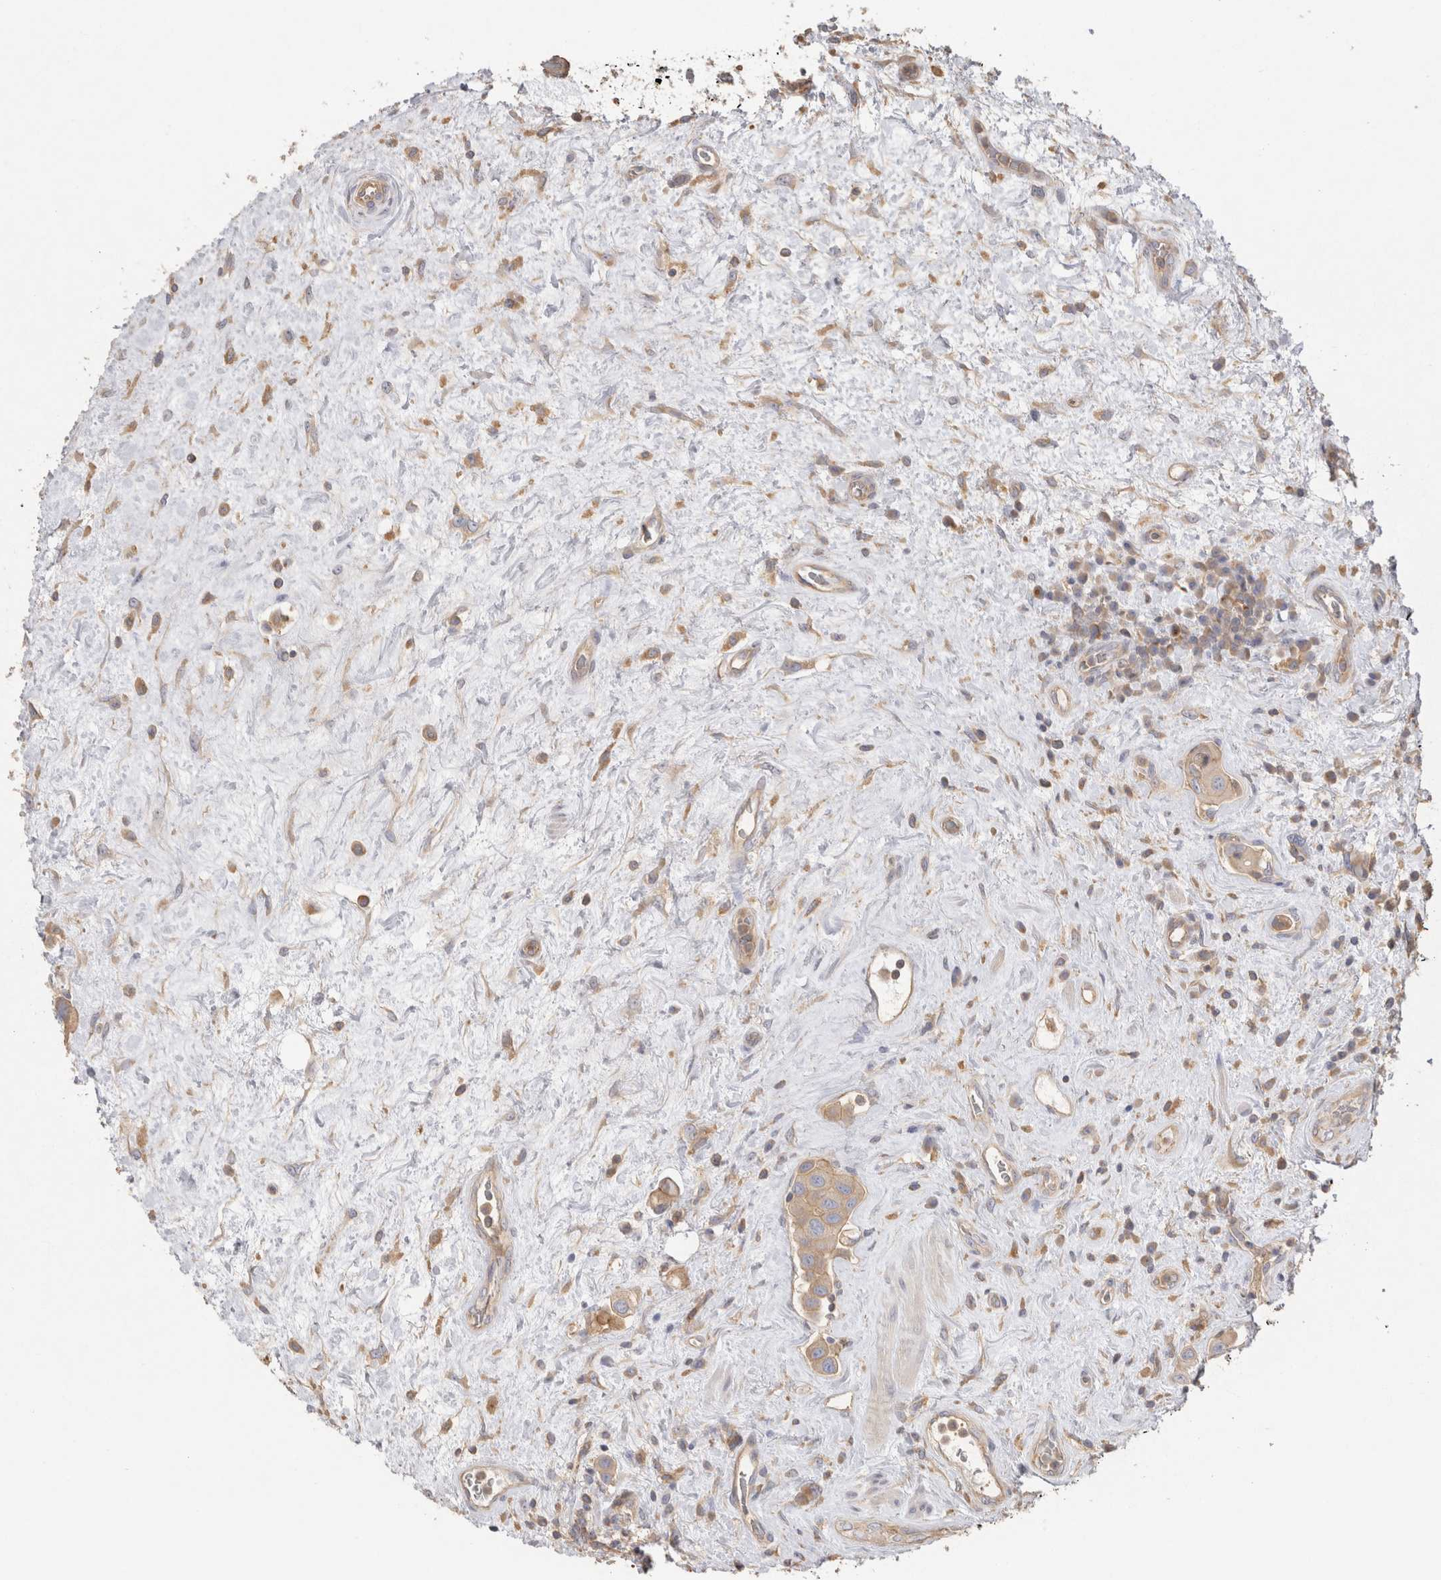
{"staining": {"intensity": "weak", "quantity": ">75%", "location": "cytoplasmic/membranous"}, "tissue": "urothelial cancer", "cell_type": "Tumor cells", "image_type": "cancer", "snomed": [{"axis": "morphology", "description": "Urothelial carcinoma, High grade"}, {"axis": "topography", "description": "Urinary bladder"}], "caption": "Immunohistochemistry (IHC) (DAB (3,3'-diaminobenzidine)) staining of human urothelial carcinoma (high-grade) shows weak cytoplasmic/membranous protein positivity in about >75% of tumor cells.", "gene": "CHMP6", "patient": {"sex": "male", "age": 50}}